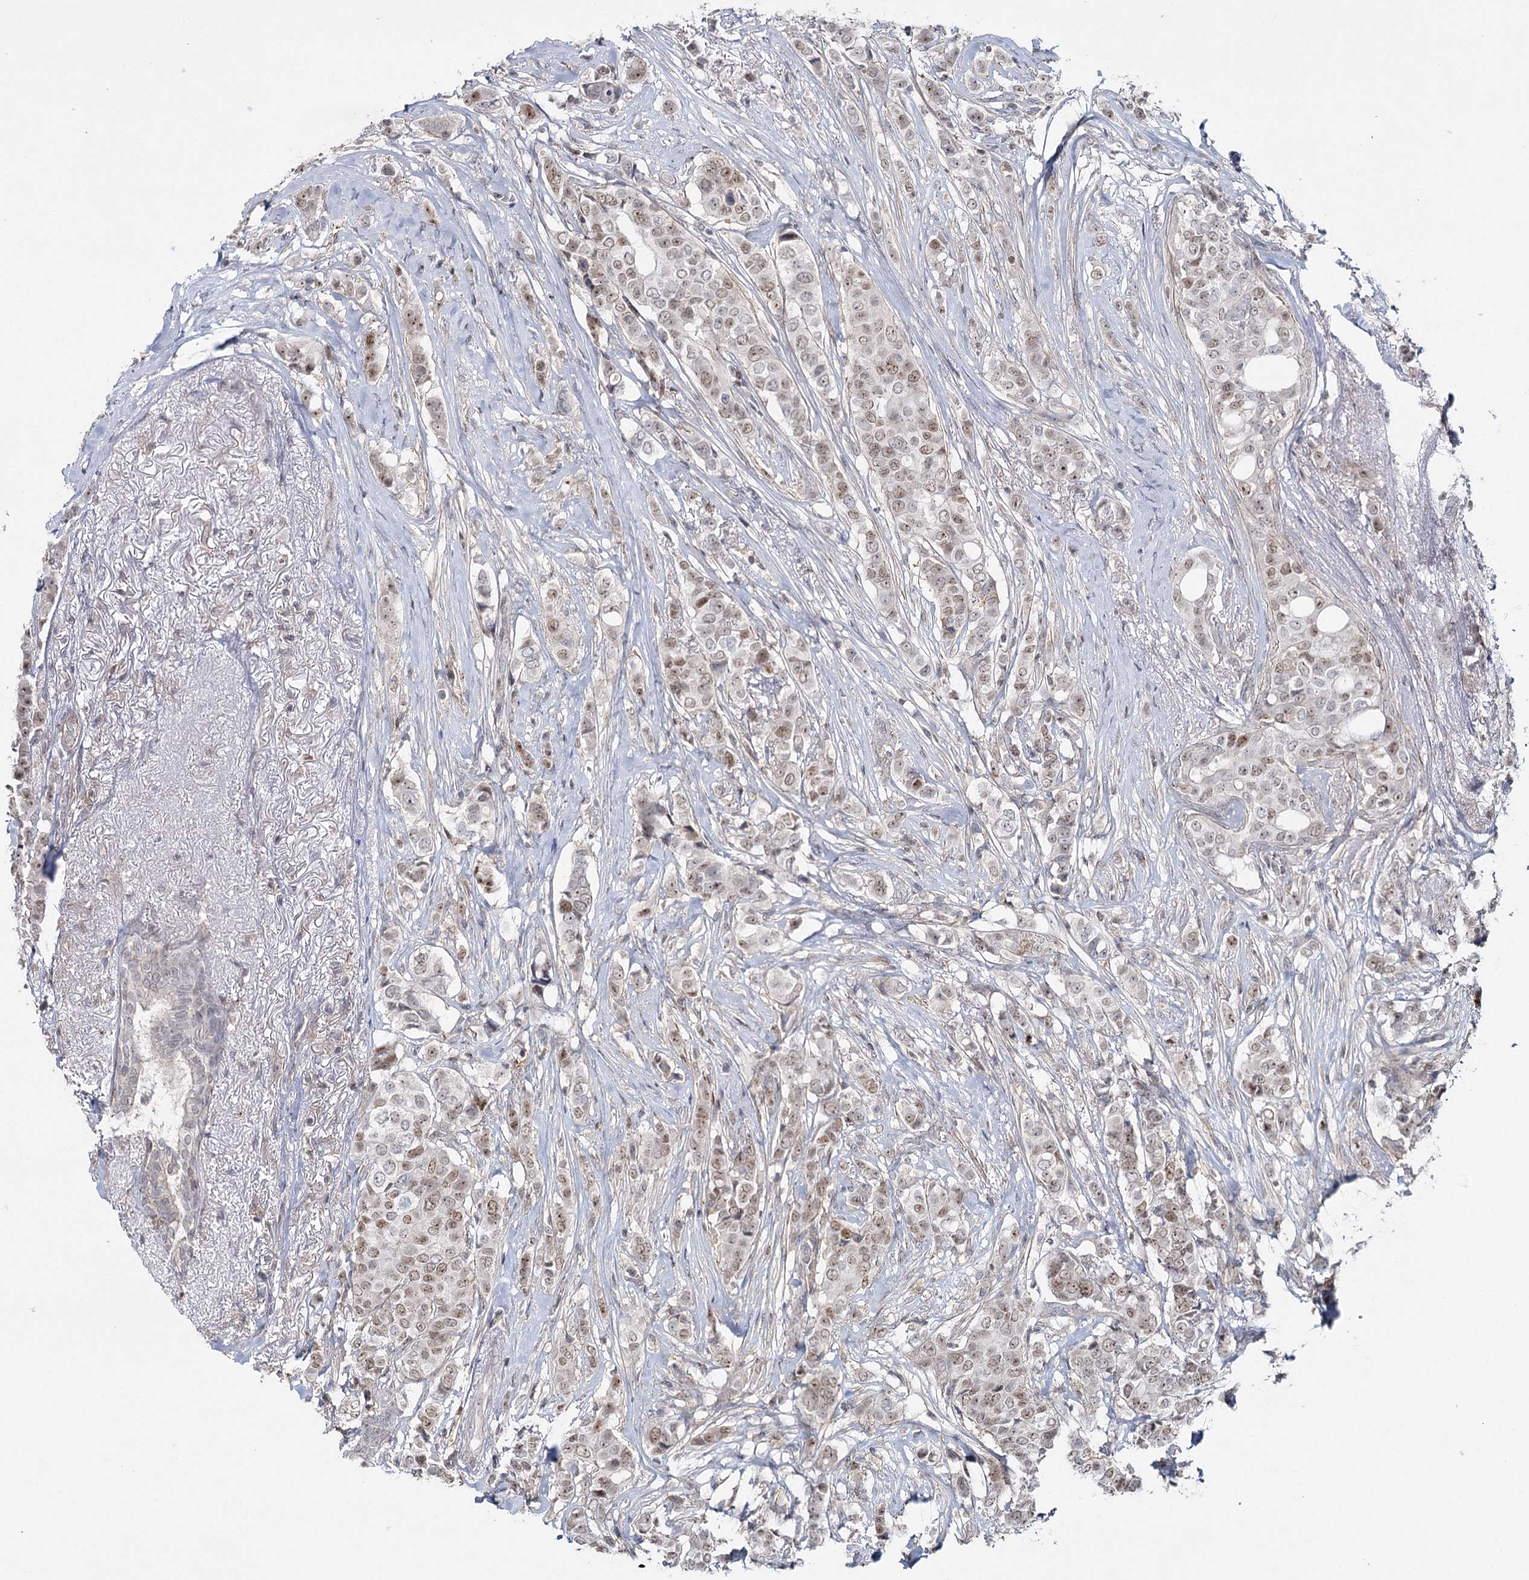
{"staining": {"intensity": "weak", "quantity": ">75%", "location": "nuclear"}, "tissue": "breast cancer", "cell_type": "Tumor cells", "image_type": "cancer", "snomed": [{"axis": "morphology", "description": "Lobular carcinoma"}, {"axis": "topography", "description": "Breast"}], "caption": "DAB (3,3'-diaminobenzidine) immunohistochemical staining of breast lobular carcinoma demonstrates weak nuclear protein expression in approximately >75% of tumor cells. (IHC, brightfield microscopy, high magnification).", "gene": "ZC3H8", "patient": {"sex": "female", "age": 51}}